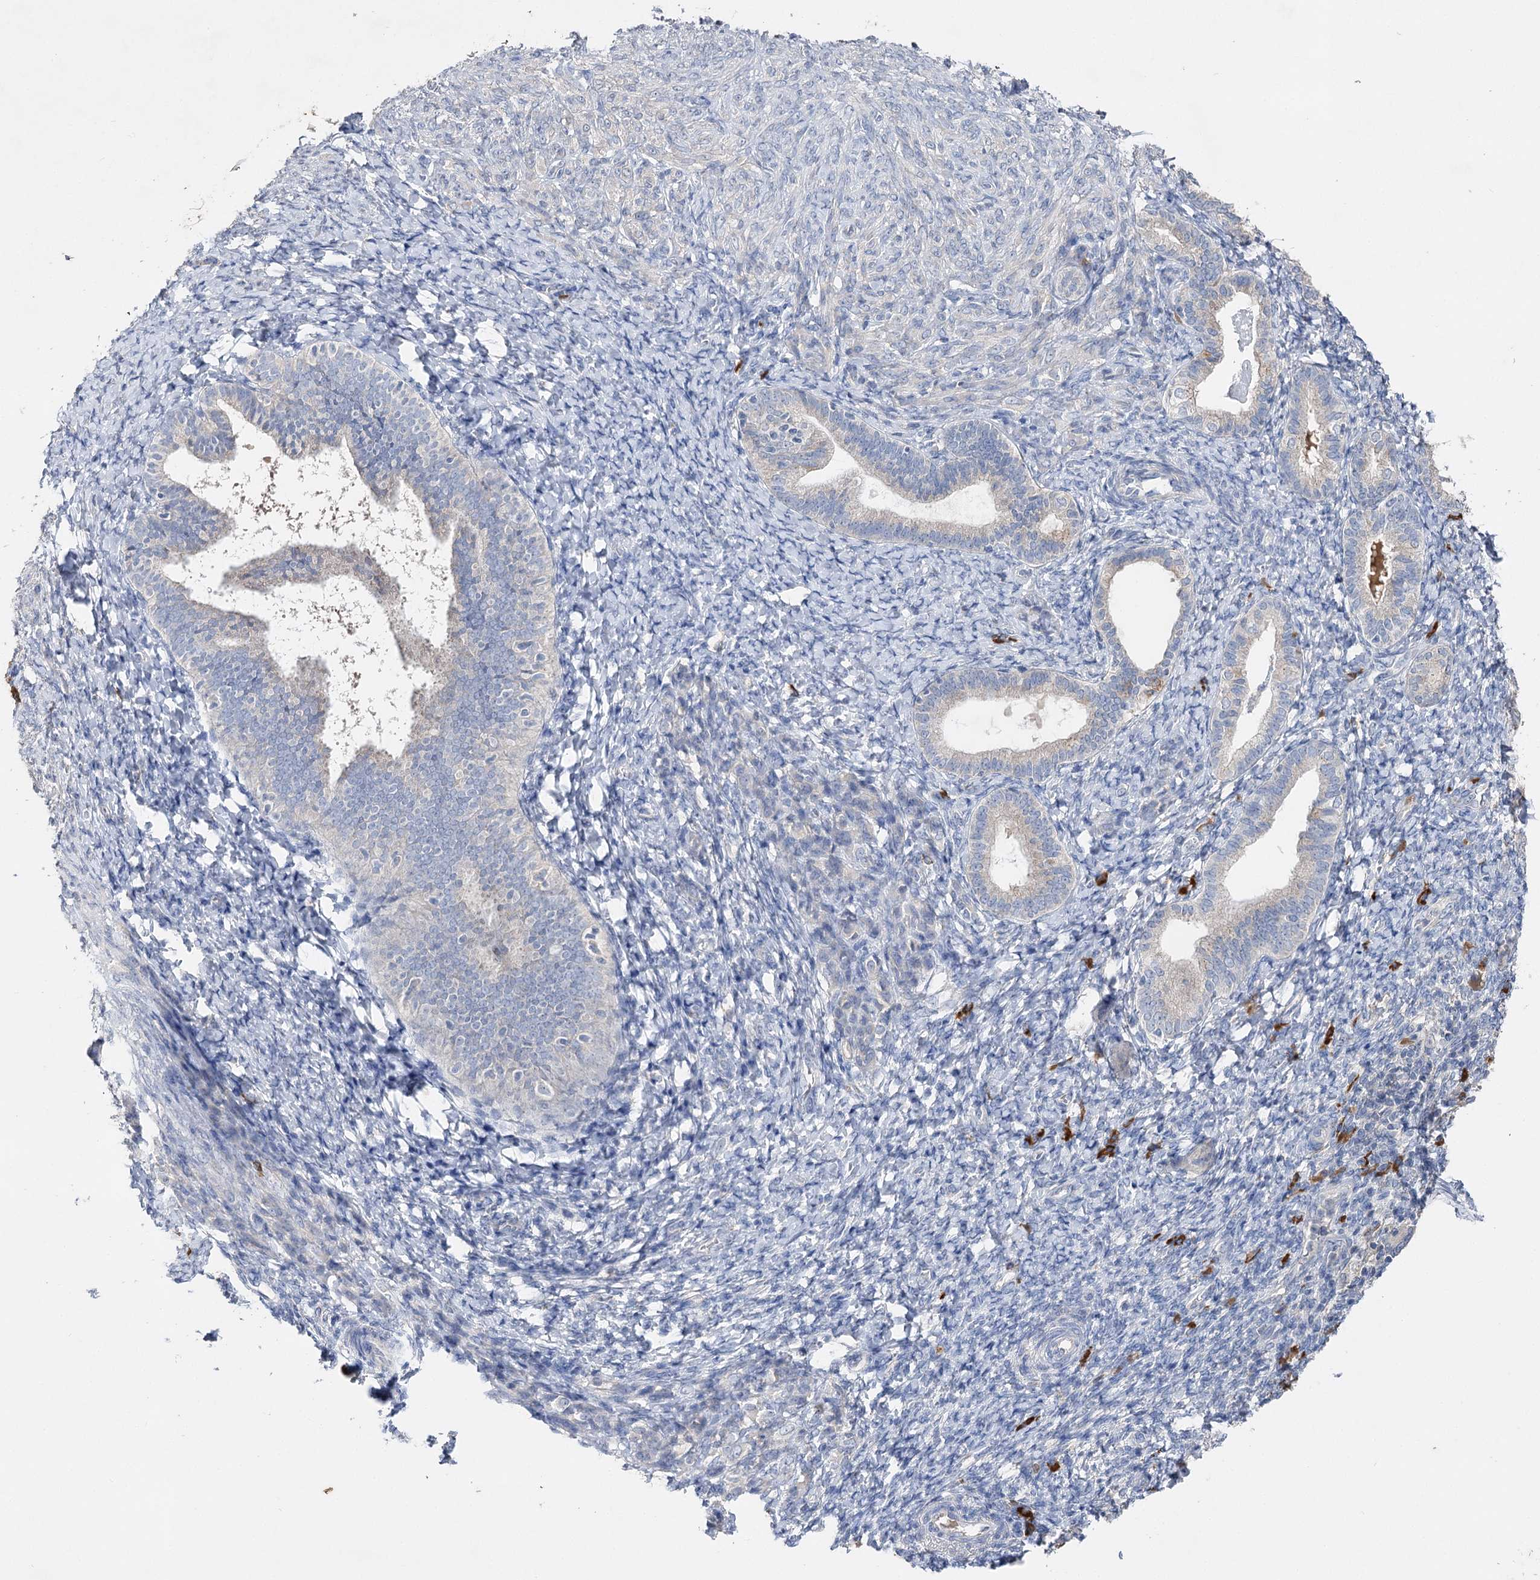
{"staining": {"intensity": "negative", "quantity": "none", "location": "none"}, "tissue": "endometrium", "cell_type": "Cells in endometrial stroma", "image_type": "normal", "snomed": [{"axis": "morphology", "description": "Normal tissue, NOS"}, {"axis": "topography", "description": "Endometrium"}], "caption": "IHC of normal human endometrium reveals no positivity in cells in endometrial stroma.", "gene": "IL1RAP", "patient": {"sex": "female", "age": 72}}